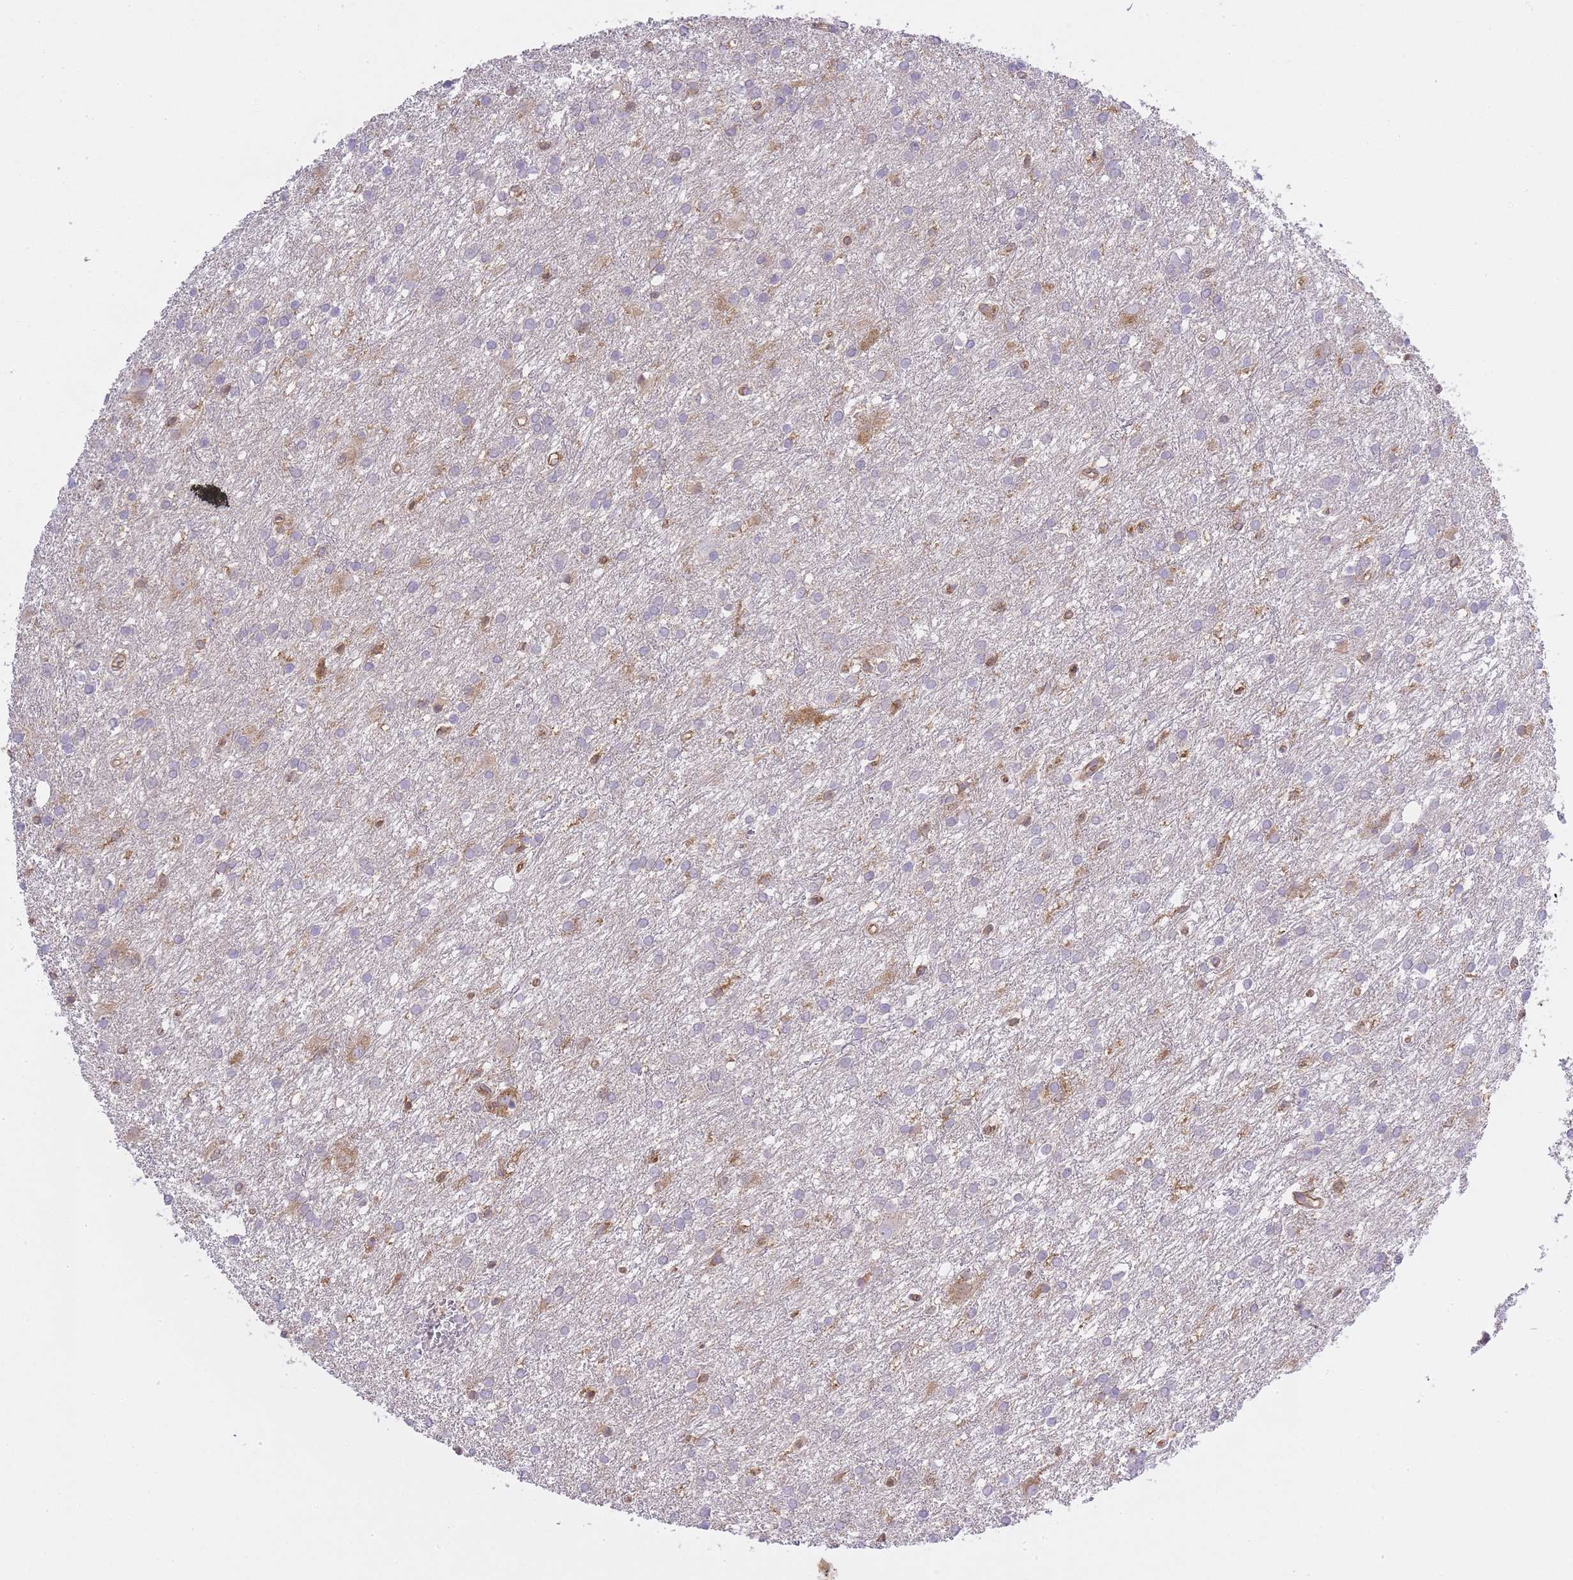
{"staining": {"intensity": "negative", "quantity": "none", "location": "none"}, "tissue": "glioma", "cell_type": "Tumor cells", "image_type": "cancer", "snomed": [{"axis": "morphology", "description": "Glioma, malignant, High grade"}, {"axis": "topography", "description": "Brain"}], "caption": "The micrograph displays no significant staining in tumor cells of malignant glioma (high-grade).", "gene": "MSN", "patient": {"sex": "female", "age": 50}}